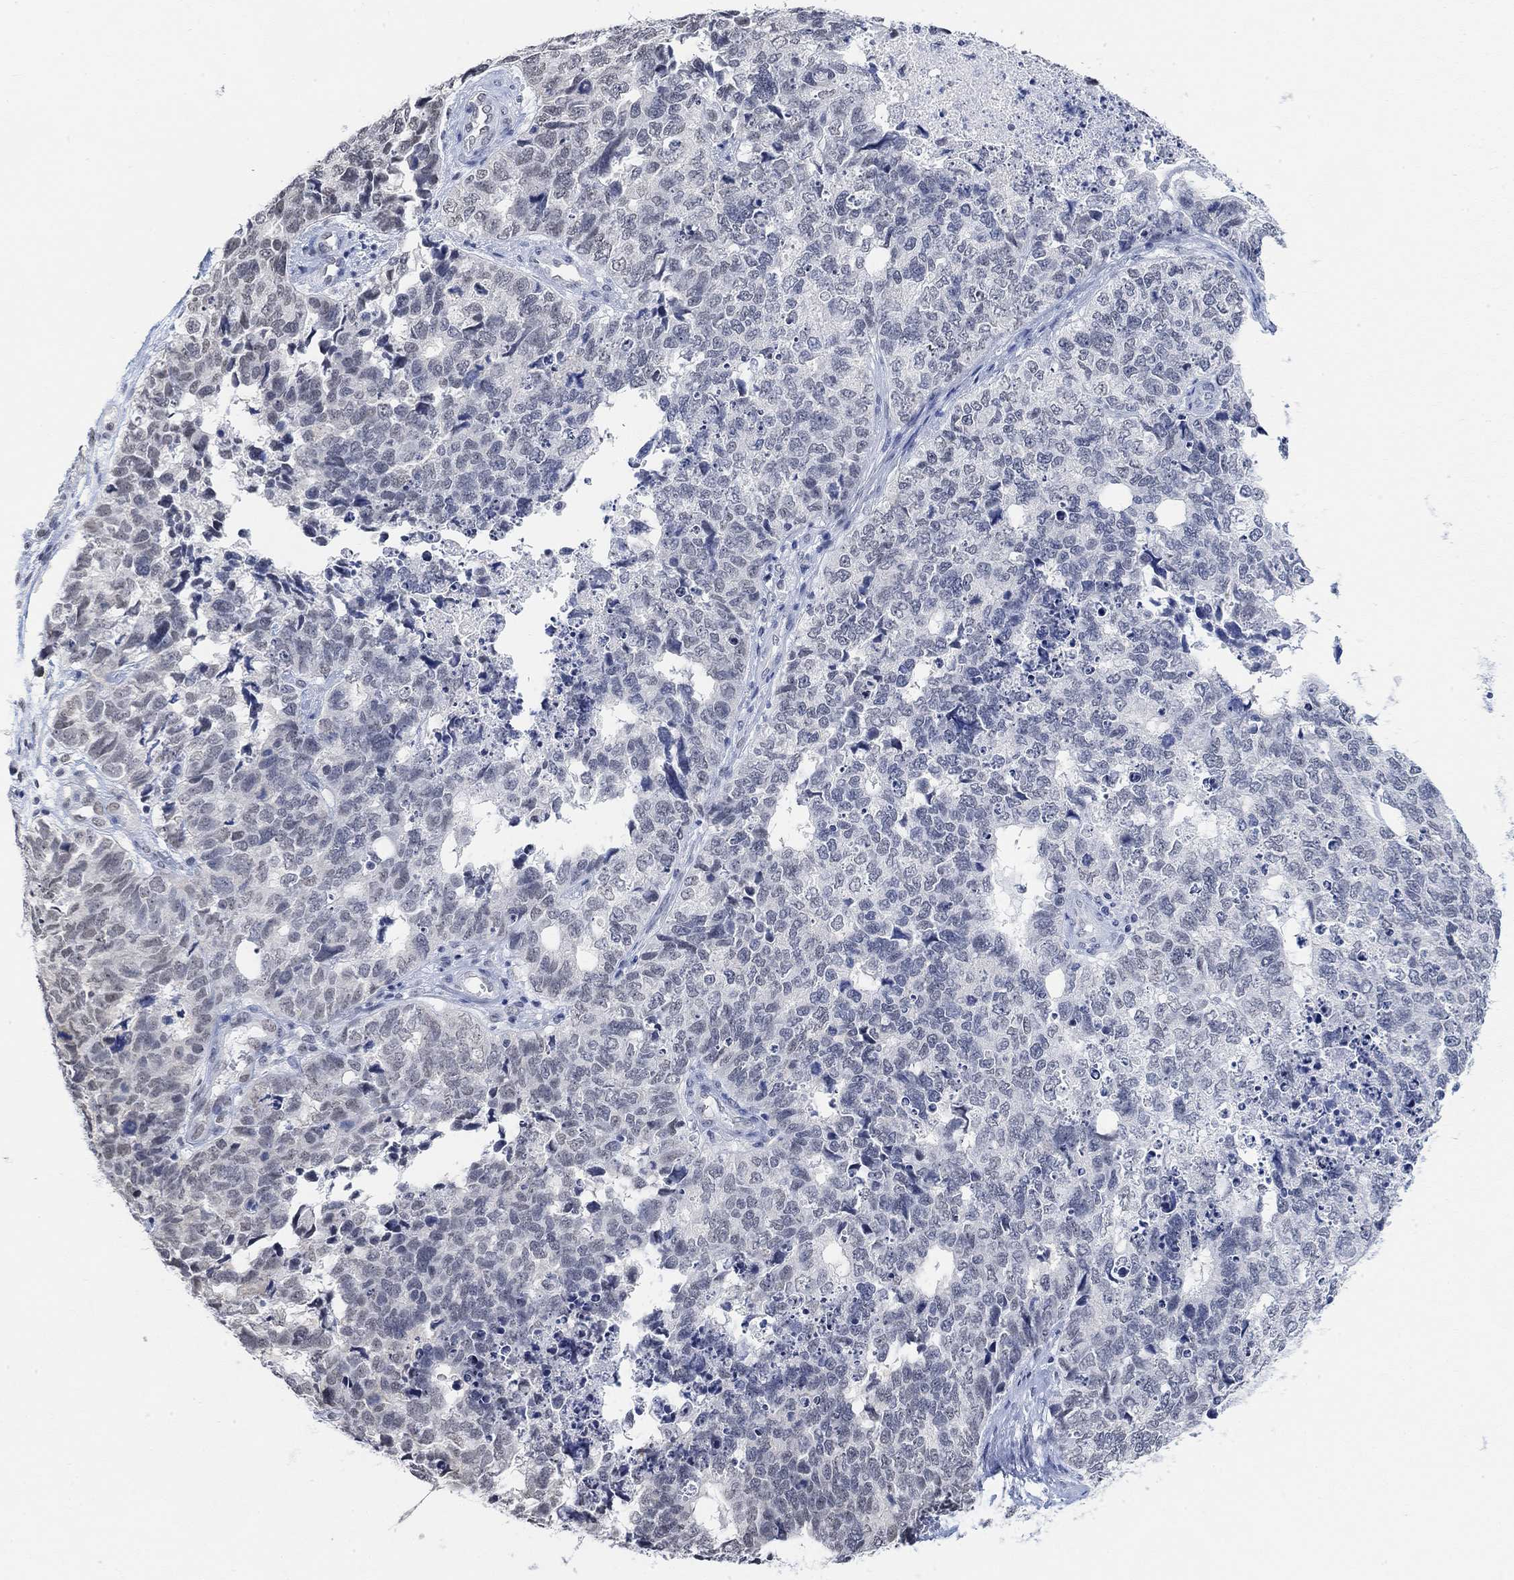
{"staining": {"intensity": "negative", "quantity": "none", "location": "none"}, "tissue": "cervical cancer", "cell_type": "Tumor cells", "image_type": "cancer", "snomed": [{"axis": "morphology", "description": "Squamous cell carcinoma, NOS"}, {"axis": "topography", "description": "Cervix"}], "caption": "DAB (3,3'-diaminobenzidine) immunohistochemical staining of squamous cell carcinoma (cervical) reveals no significant positivity in tumor cells.", "gene": "PURG", "patient": {"sex": "female", "age": 63}}